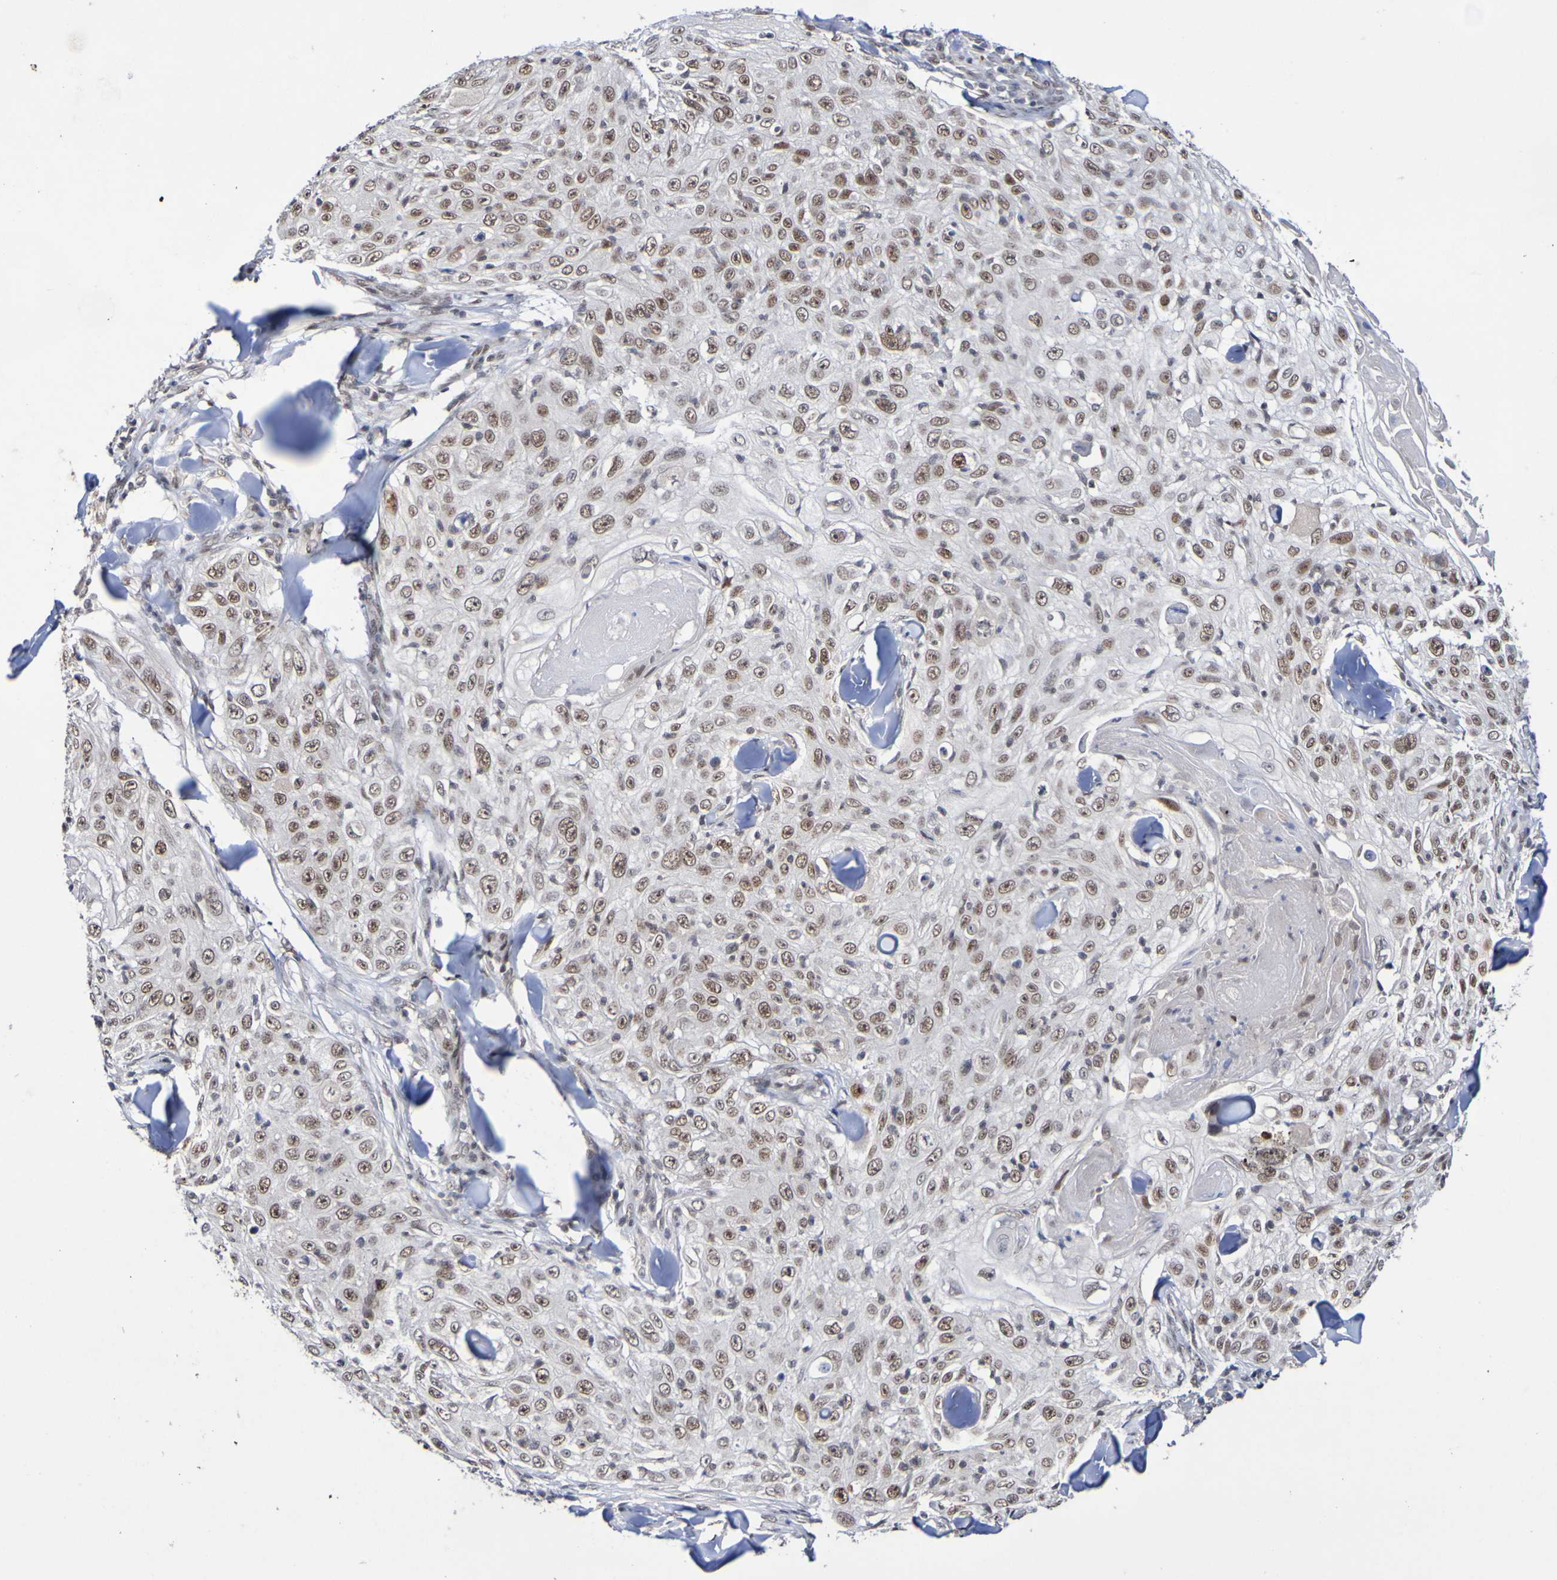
{"staining": {"intensity": "moderate", "quantity": "25%-75%", "location": "nuclear"}, "tissue": "skin cancer", "cell_type": "Tumor cells", "image_type": "cancer", "snomed": [{"axis": "morphology", "description": "Squamous cell carcinoma, NOS"}, {"axis": "topography", "description": "Skin"}], "caption": "Brown immunohistochemical staining in squamous cell carcinoma (skin) displays moderate nuclear positivity in approximately 25%-75% of tumor cells.", "gene": "PCGF1", "patient": {"sex": "male", "age": 86}}